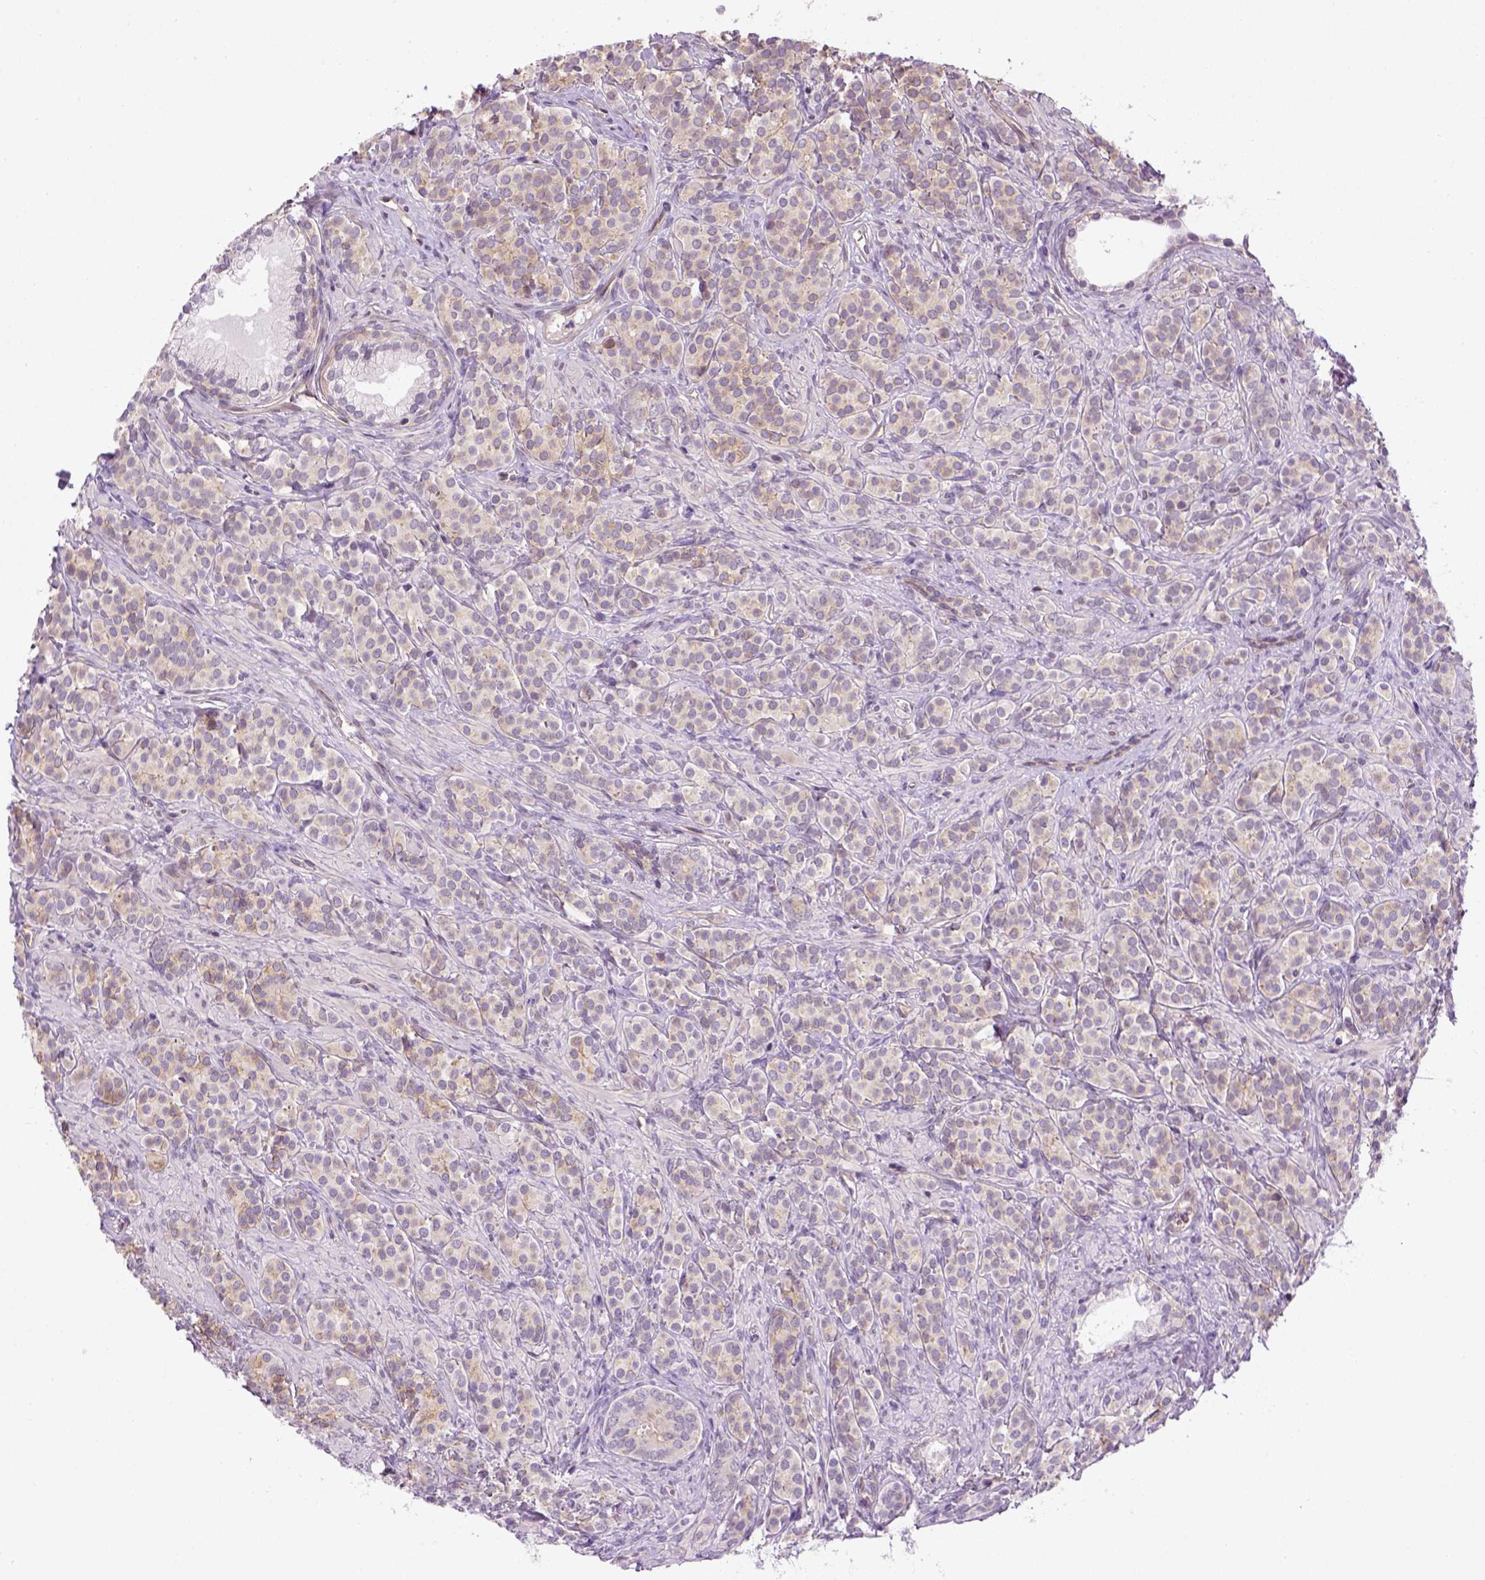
{"staining": {"intensity": "weak", "quantity": "25%-75%", "location": "cytoplasmic/membranous"}, "tissue": "prostate cancer", "cell_type": "Tumor cells", "image_type": "cancer", "snomed": [{"axis": "morphology", "description": "Adenocarcinoma, High grade"}, {"axis": "topography", "description": "Prostate"}], "caption": "Human prostate cancer (adenocarcinoma (high-grade)) stained with a protein marker shows weak staining in tumor cells.", "gene": "KAZN", "patient": {"sex": "male", "age": 84}}